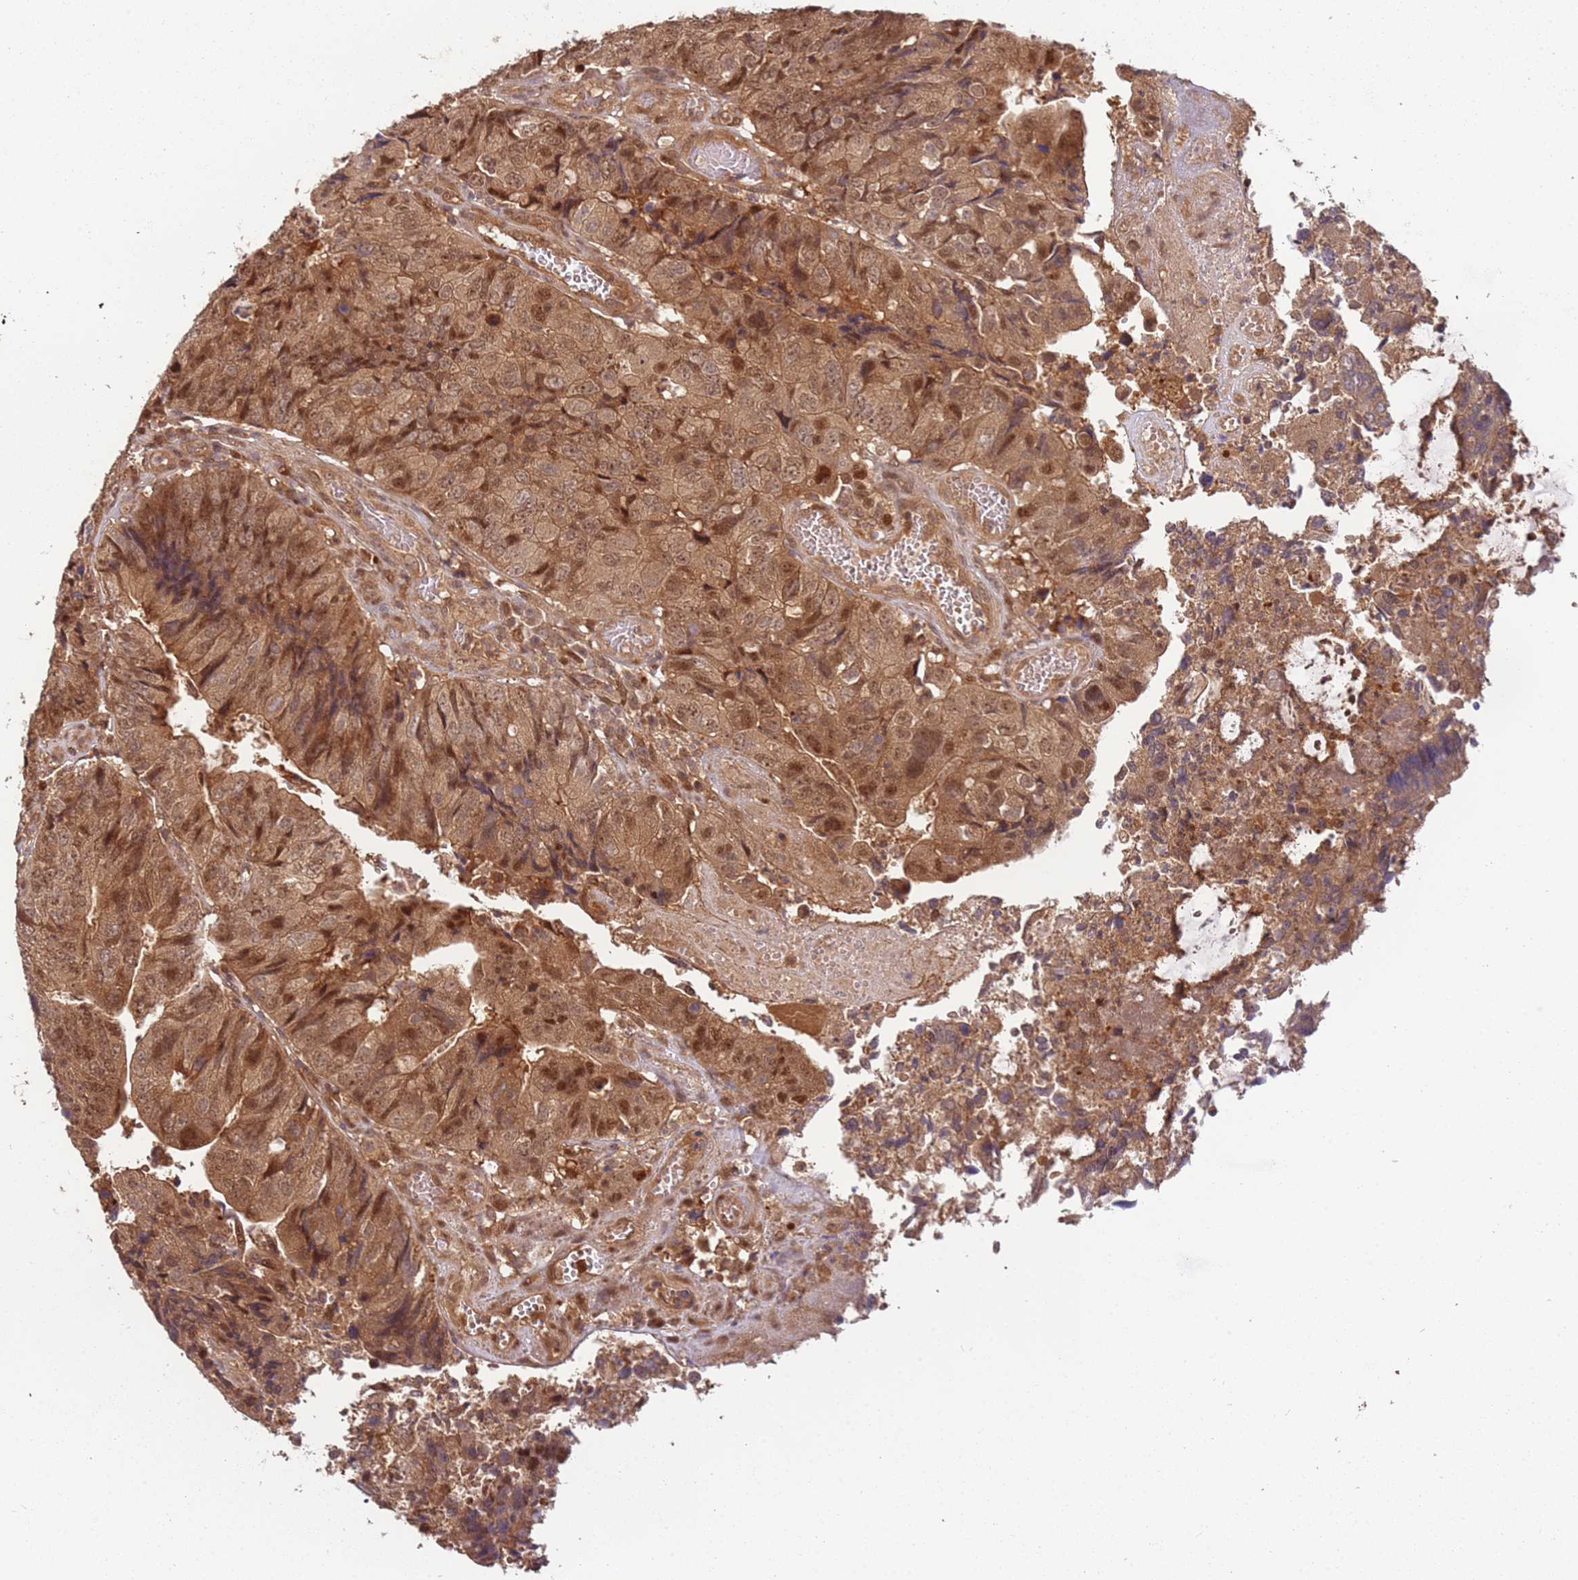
{"staining": {"intensity": "moderate", "quantity": ">75%", "location": "cytoplasmic/membranous,nuclear"}, "tissue": "colorectal cancer", "cell_type": "Tumor cells", "image_type": "cancer", "snomed": [{"axis": "morphology", "description": "Adenocarcinoma, NOS"}, {"axis": "topography", "description": "Colon"}], "caption": "DAB (3,3'-diaminobenzidine) immunohistochemical staining of colorectal cancer reveals moderate cytoplasmic/membranous and nuclear protein staining in about >75% of tumor cells.", "gene": "PGLS", "patient": {"sex": "female", "age": 67}}